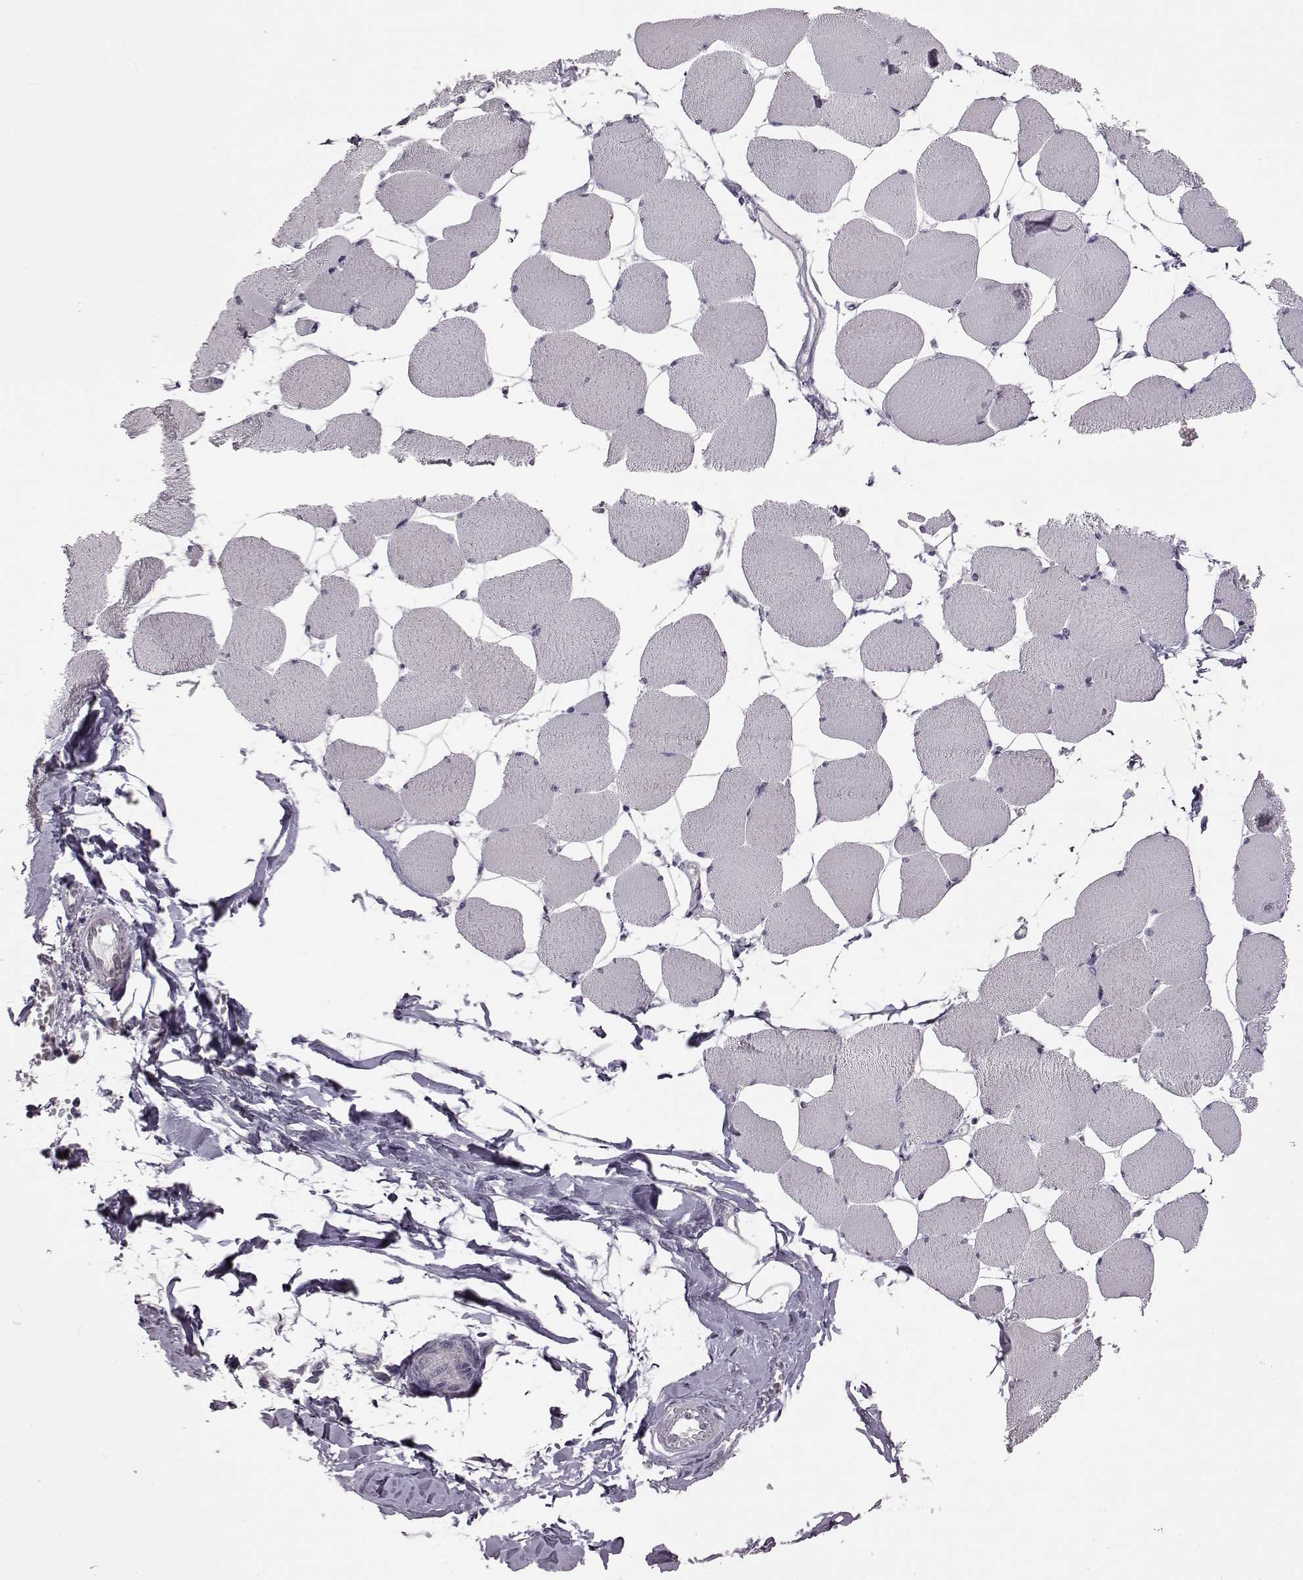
{"staining": {"intensity": "negative", "quantity": "none", "location": "none"}, "tissue": "skeletal muscle", "cell_type": "Myocytes", "image_type": "normal", "snomed": [{"axis": "morphology", "description": "Normal tissue, NOS"}, {"axis": "topography", "description": "Skeletal muscle"}], "caption": "An immunohistochemistry (IHC) histopathology image of normal skeletal muscle is shown. There is no staining in myocytes of skeletal muscle. Nuclei are stained in blue.", "gene": "C10orf62", "patient": {"sex": "female", "age": 75}}